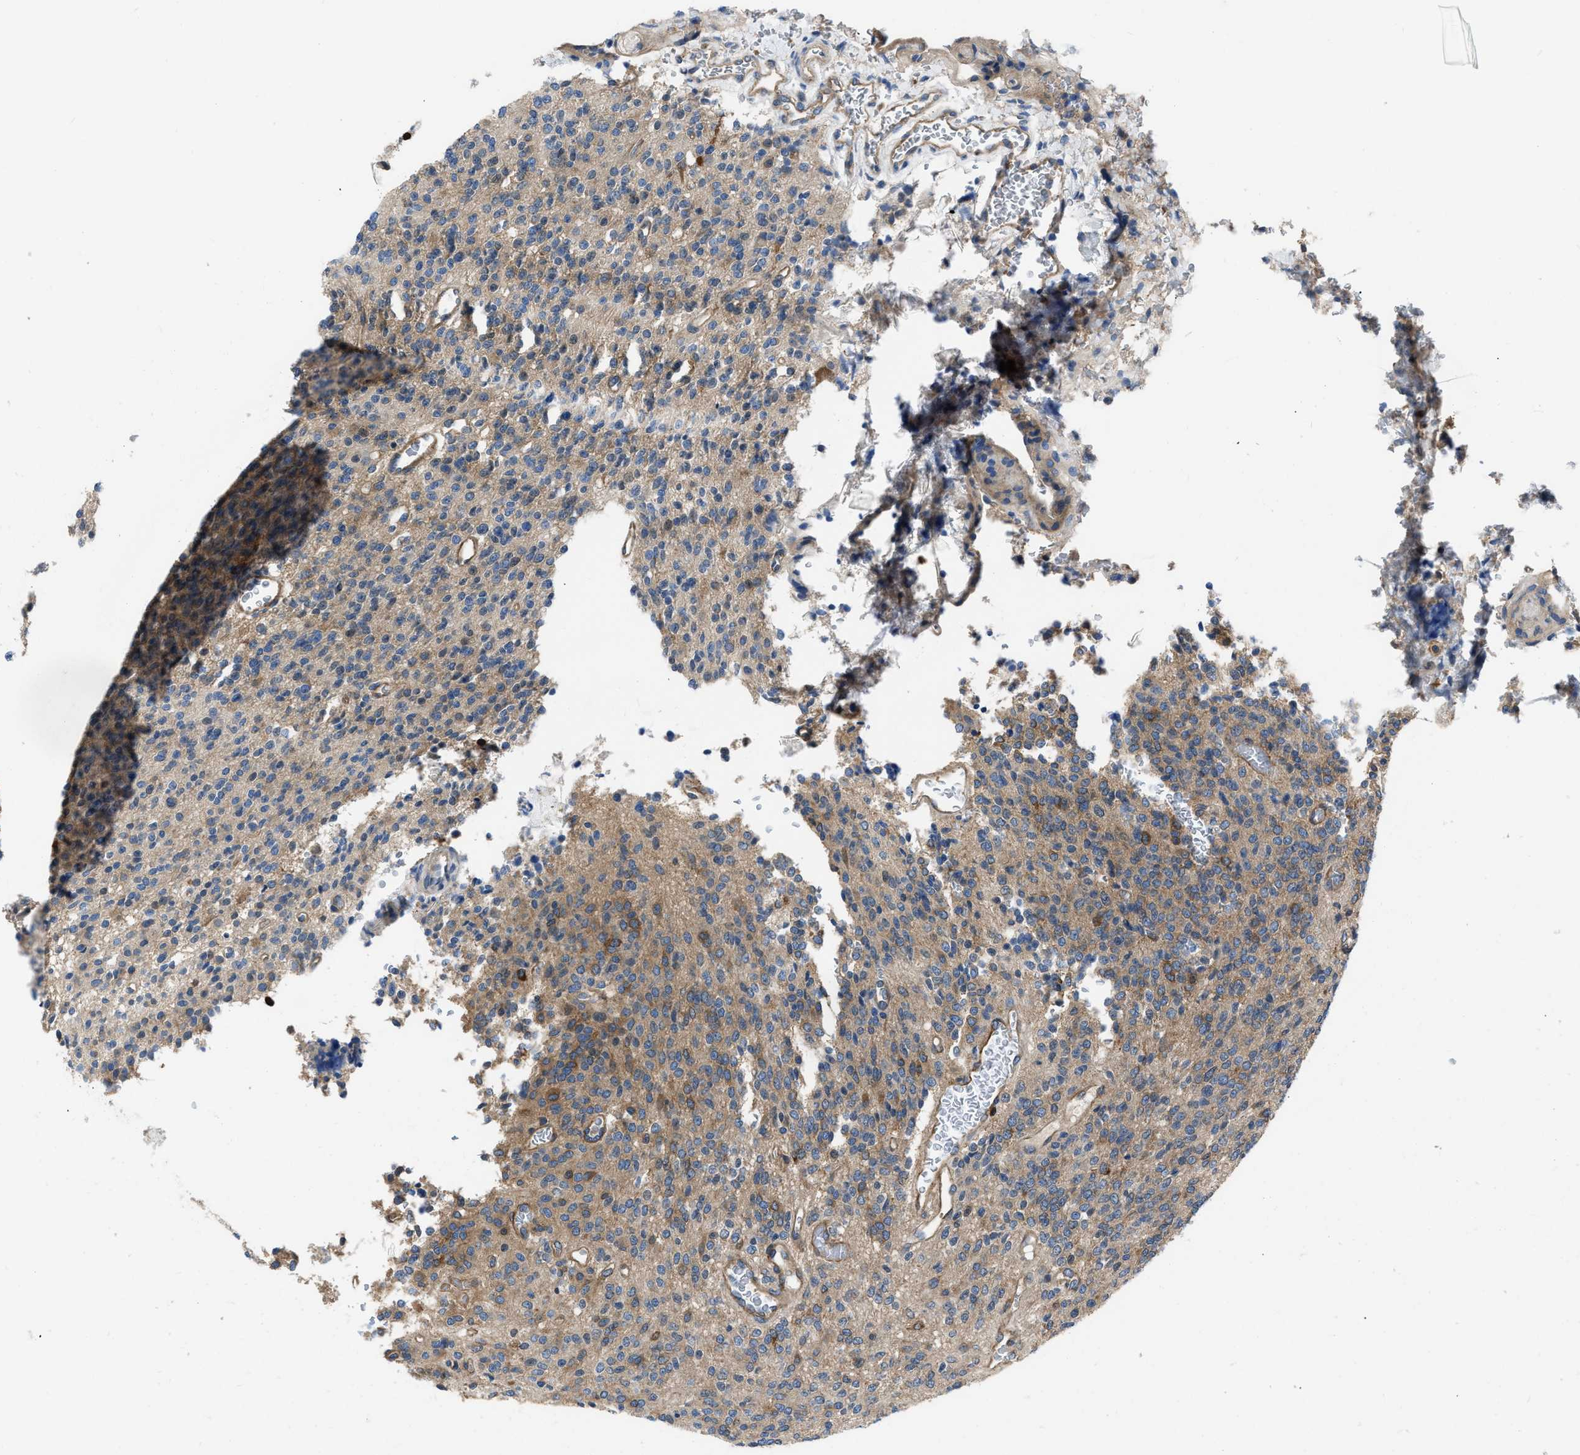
{"staining": {"intensity": "weak", "quantity": "25%-75%", "location": "cytoplasmic/membranous"}, "tissue": "glioma", "cell_type": "Tumor cells", "image_type": "cancer", "snomed": [{"axis": "morphology", "description": "Glioma, malignant, High grade"}, {"axis": "topography", "description": "Brain"}], "caption": "The image reveals immunohistochemical staining of malignant glioma (high-grade). There is weak cytoplasmic/membranous expression is present in approximately 25%-75% of tumor cells.", "gene": "YARS1", "patient": {"sex": "male", "age": 34}}